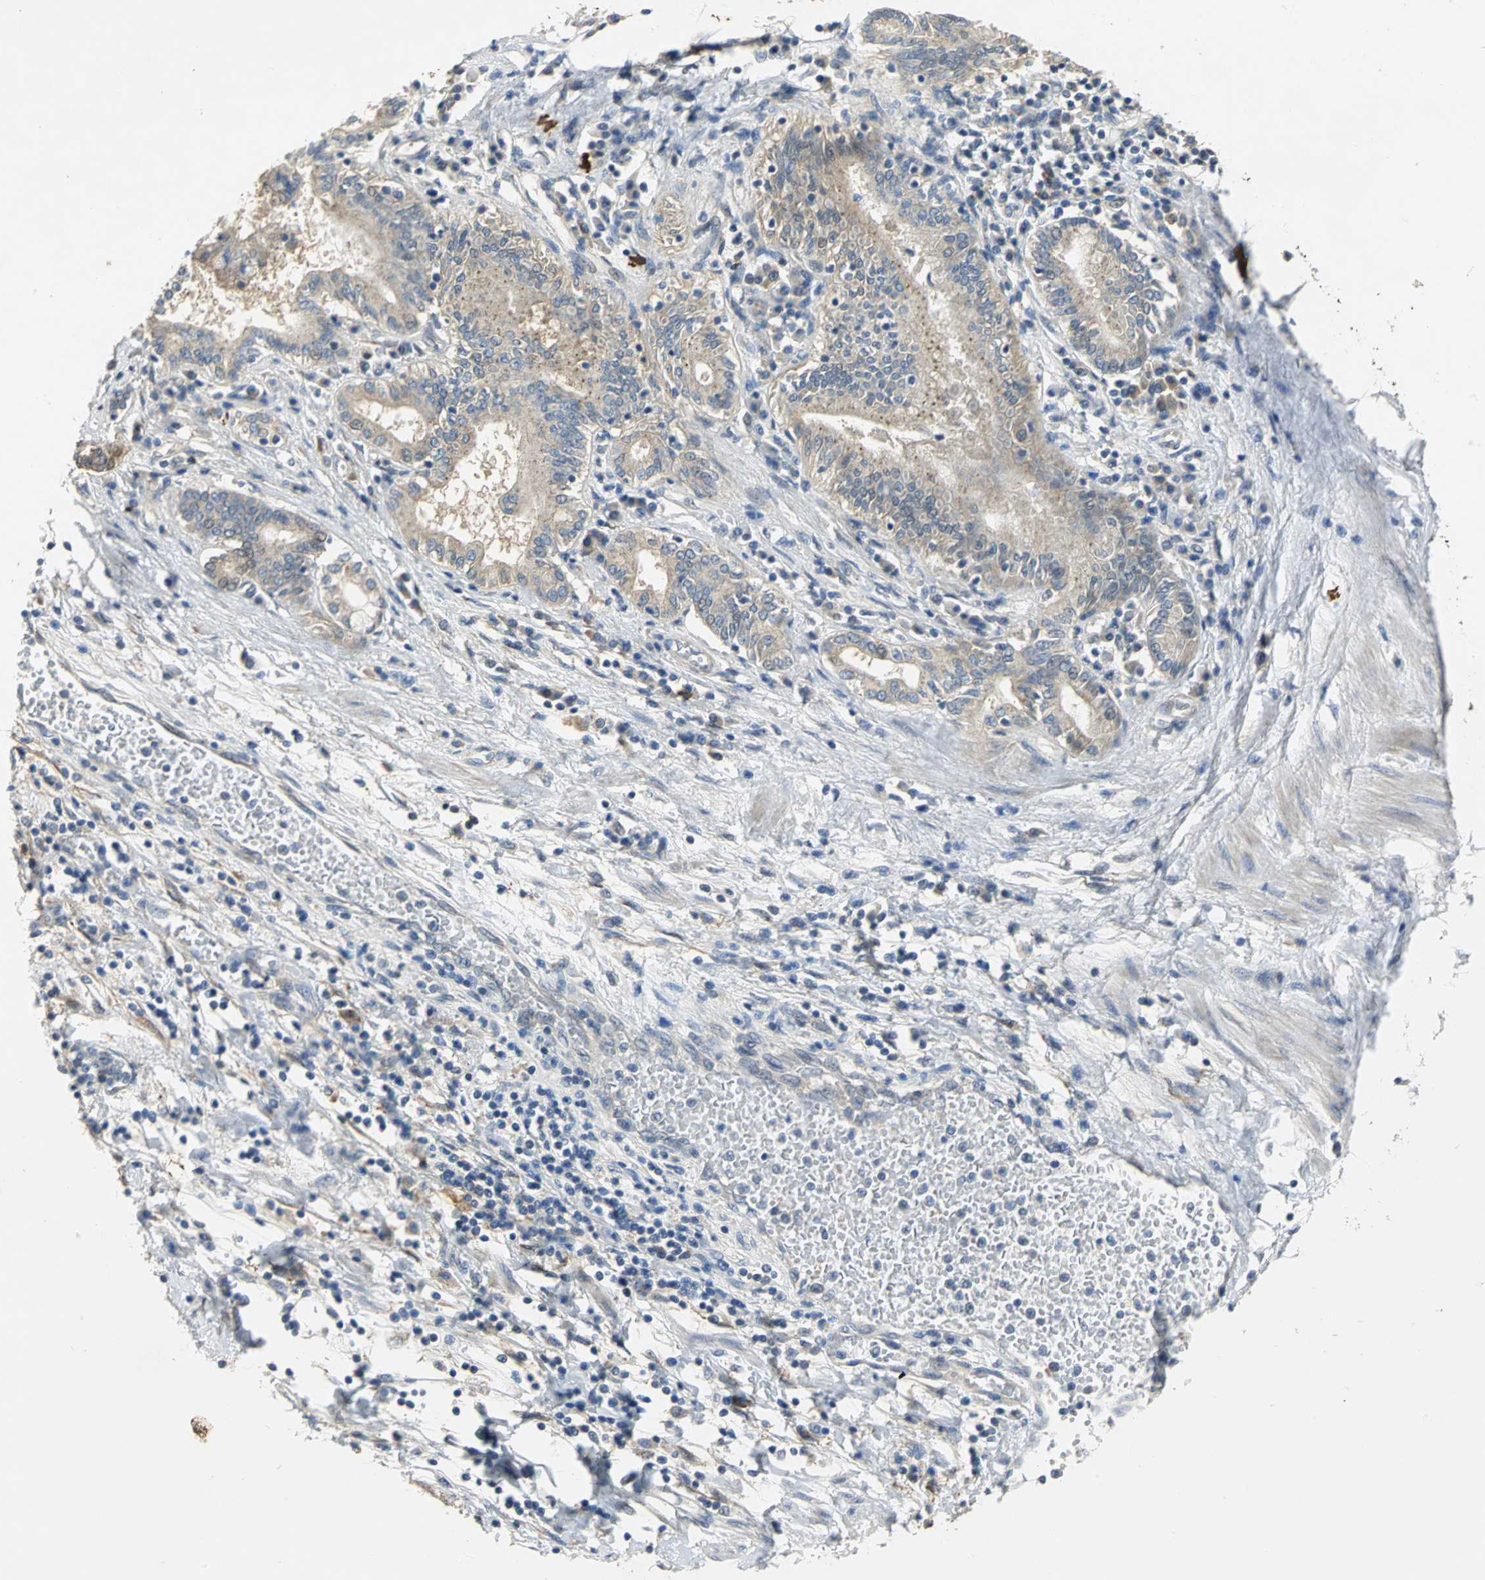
{"staining": {"intensity": "weak", "quantity": "25%-75%", "location": "cytoplasmic/membranous"}, "tissue": "pancreatic cancer", "cell_type": "Tumor cells", "image_type": "cancer", "snomed": [{"axis": "morphology", "description": "Adenocarcinoma, NOS"}, {"axis": "topography", "description": "Pancreas"}], "caption": "Protein expression analysis of pancreatic cancer (adenocarcinoma) reveals weak cytoplasmic/membranous staining in about 25%-75% of tumor cells.", "gene": "IL17RB", "patient": {"sex": "female", "age": 48}}